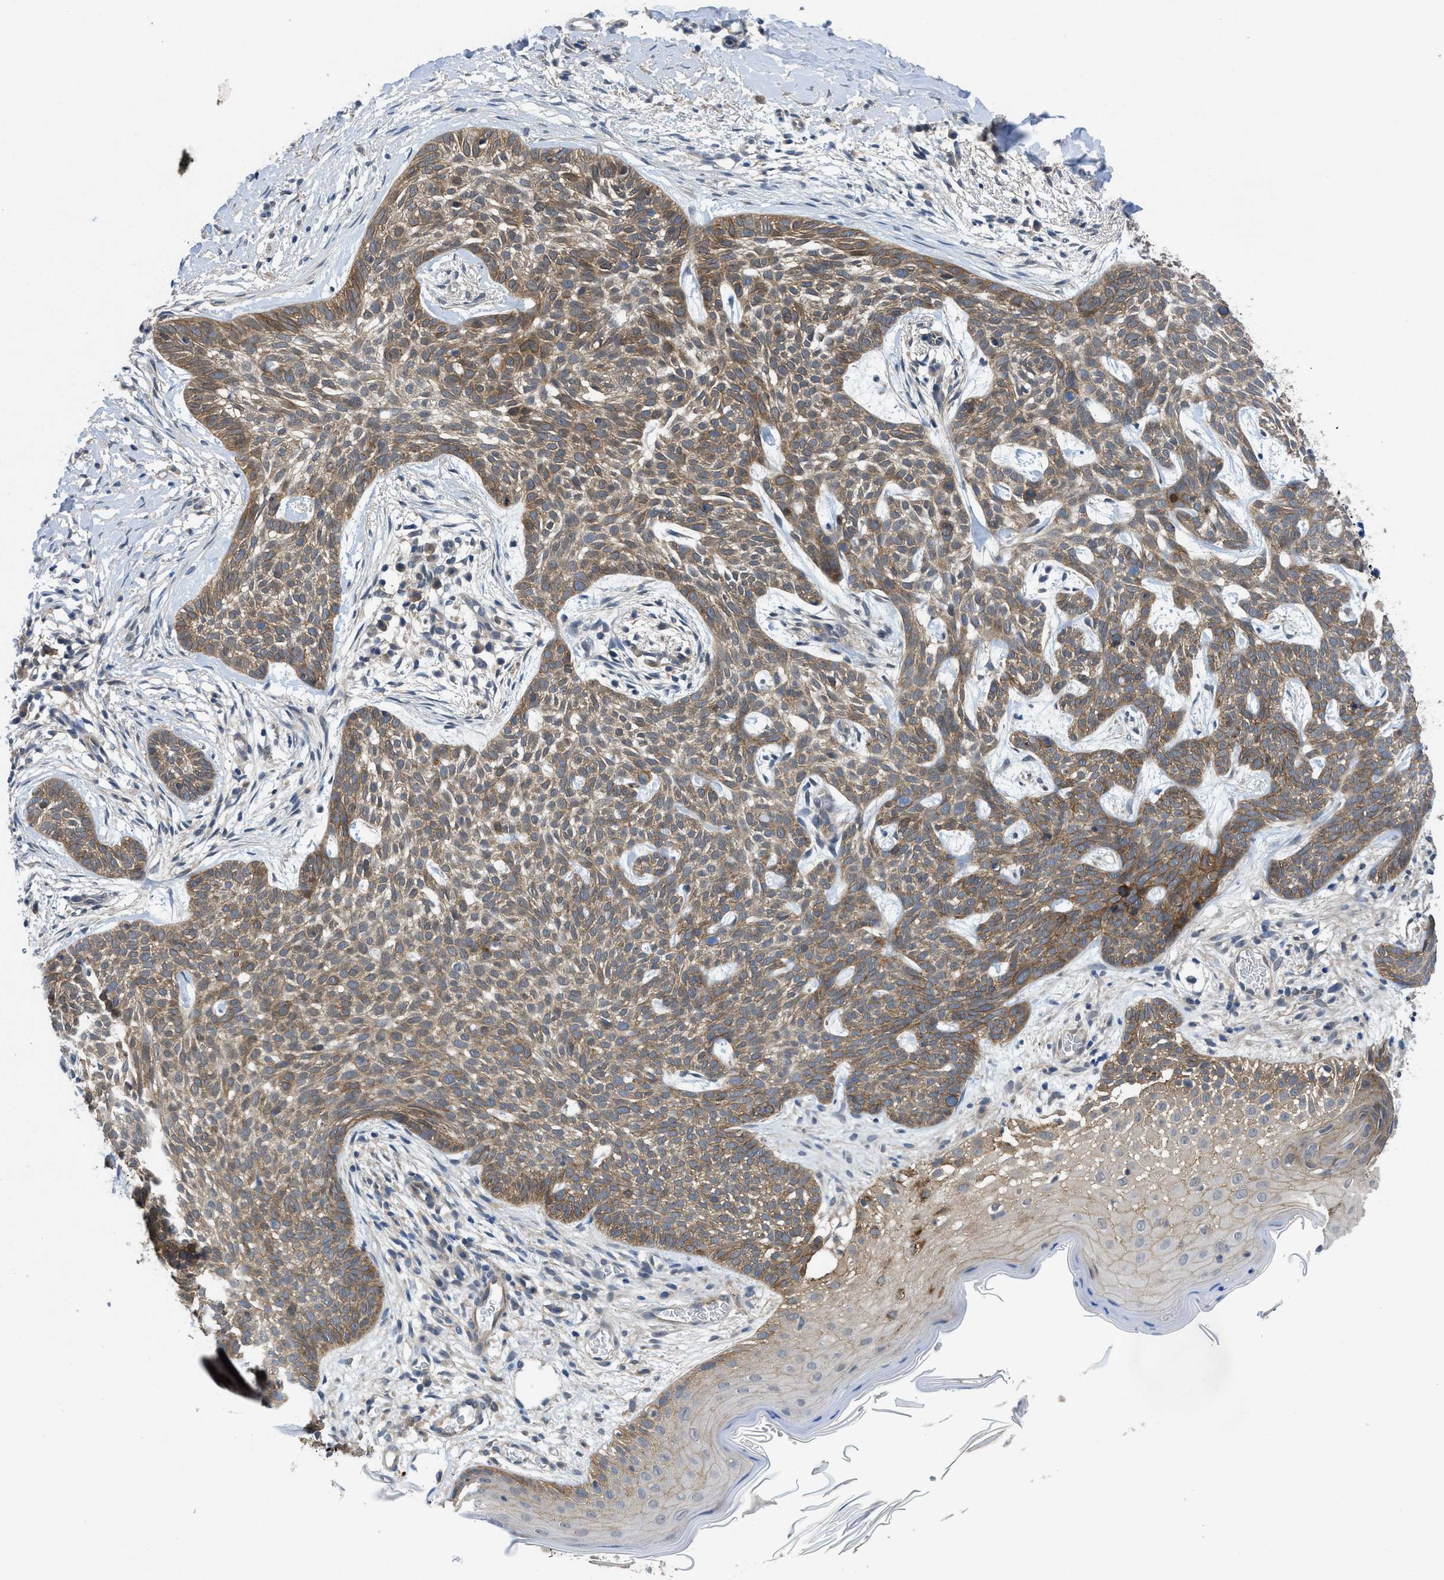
{"staining": {"intensity": "moderate", "quantity": ">75%", "location": "cytoplasmic/membranous"}, "tissue": "skin cancer", "cell_type": "Tumor cells", "image_type": "cancer", "snomed": [{"axis": "morphology", "description": "Basal cell carcinoma"}, {"axis": "topography", "description": "Skin"}], "caption": "Skin cancer (basal cell carcinoma) stained with immunohistochemistry displays moderate cytoplasmic/membranous staining in approximately >75% of tumor cells.", "gene": "PANX1", "patient": {"sex": "female", "age": 59}}